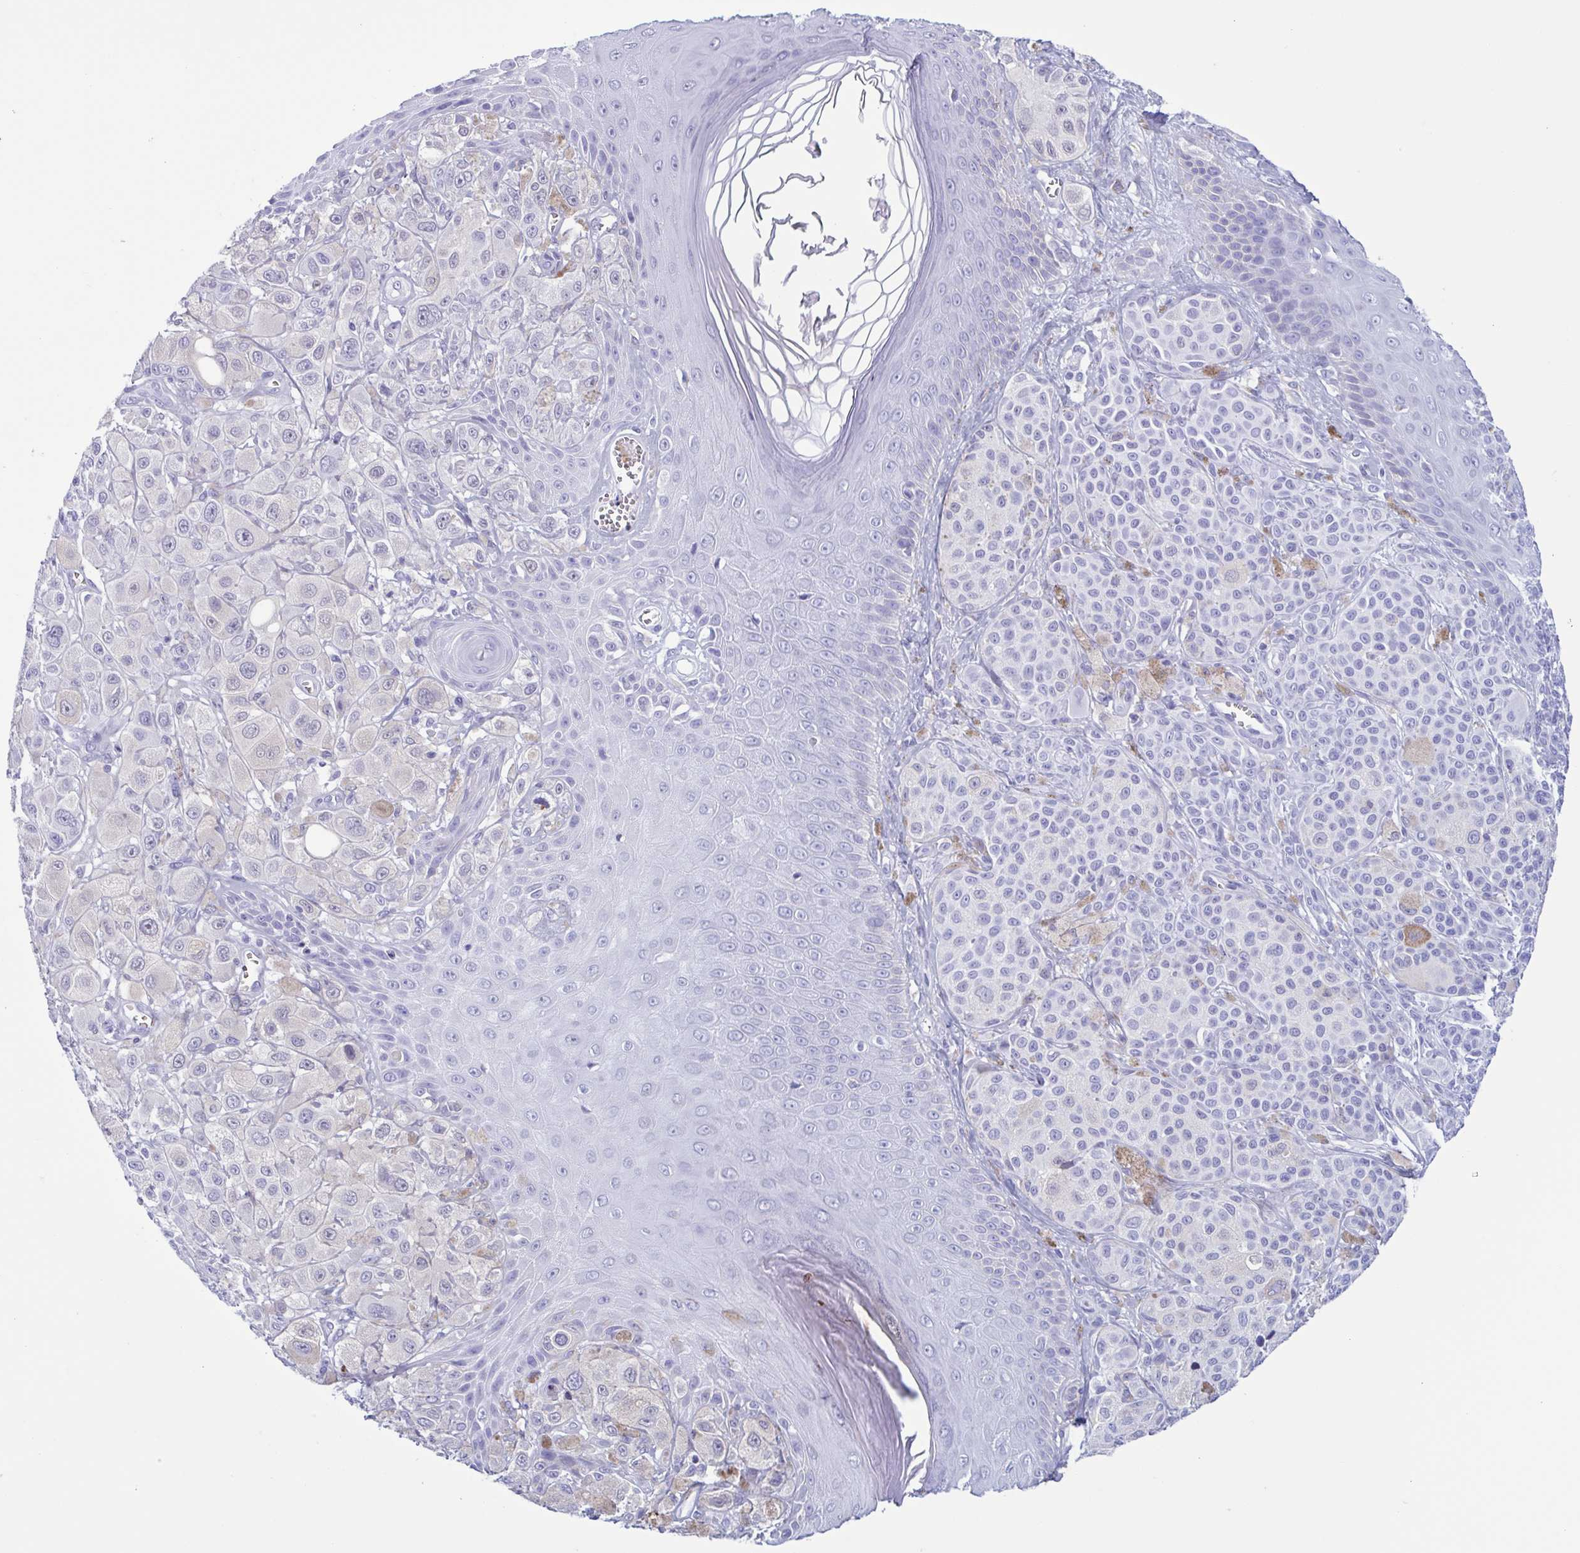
{"staining": {"intensity": "negative", "quantity": "none", "location": "none"}, "tissue": "melanoma", "cell_type": "Tumor cells", "image_type": "cancer", "snomed": [{"axis": "morphology", "description": "Malignant melanoma, NOS"}, {"axis": "topography", "description": "Skin"}], "caption": "The image reveals no staining of tumor cells in melanoma.", "gene": "LTF", "patient": {"sex": "male", "age": 67}}